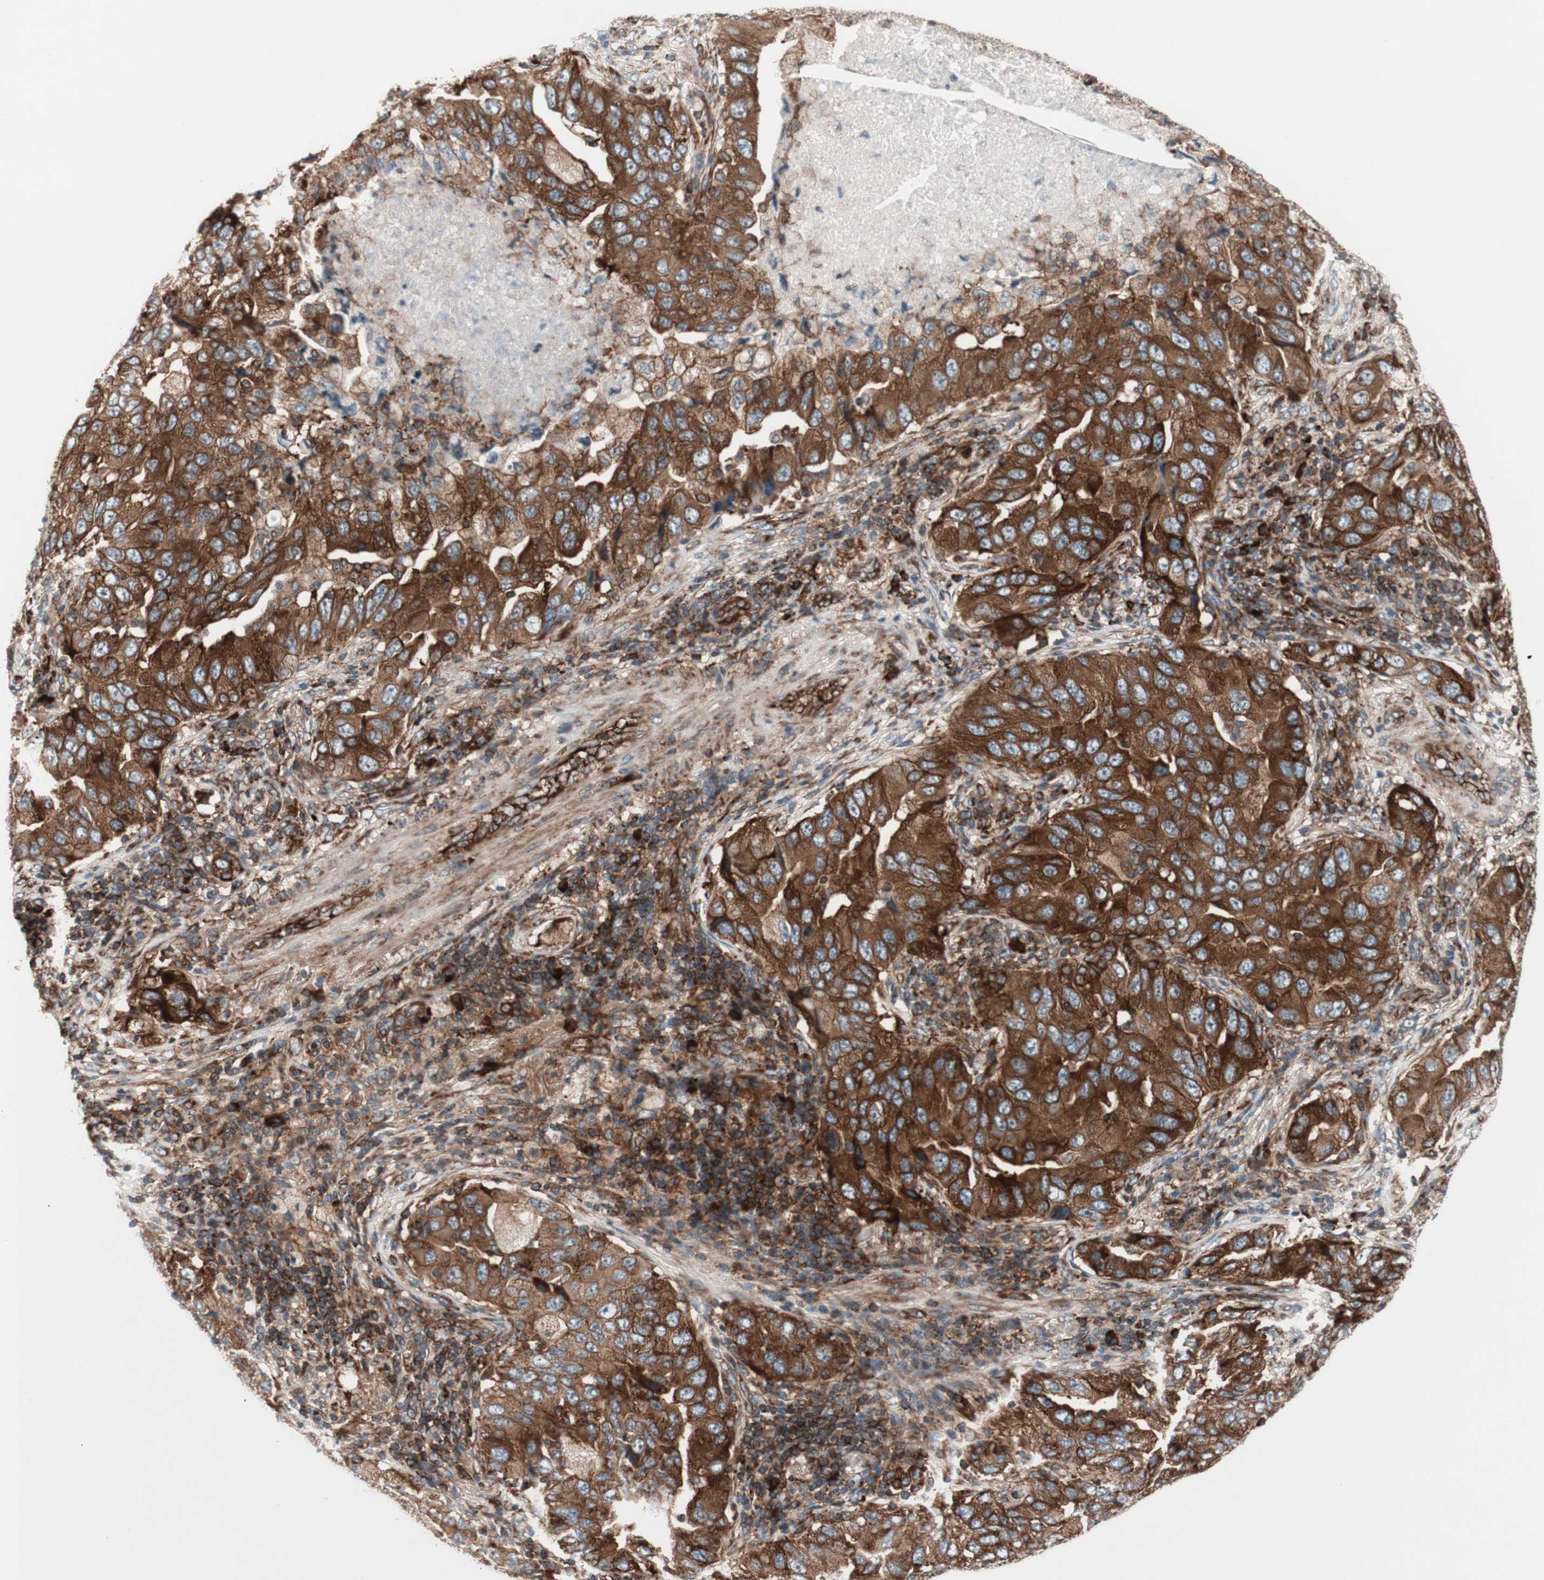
{"staining": {"intensity": "strong", "quantity": ">75%", "location": "cytoplasmic/membranous"}, "tissue": "lung cancer", "cell_type": "Tumor cells", "image_type": "cancer", "snomed": [{"axis": "morphology", "description": "Adenocarcinoma, NOS"}, {"axis": "topography", "description": "Lung"}], "caption": "Strong cytoplasmic/membranous expression for a protein is present in approximately >75% of tumor cells of lung cancer (adenocarcinoma) using immunohistochemistry.", "gene": "CCN4", "patient": {"sex": "female", "age": 65}}